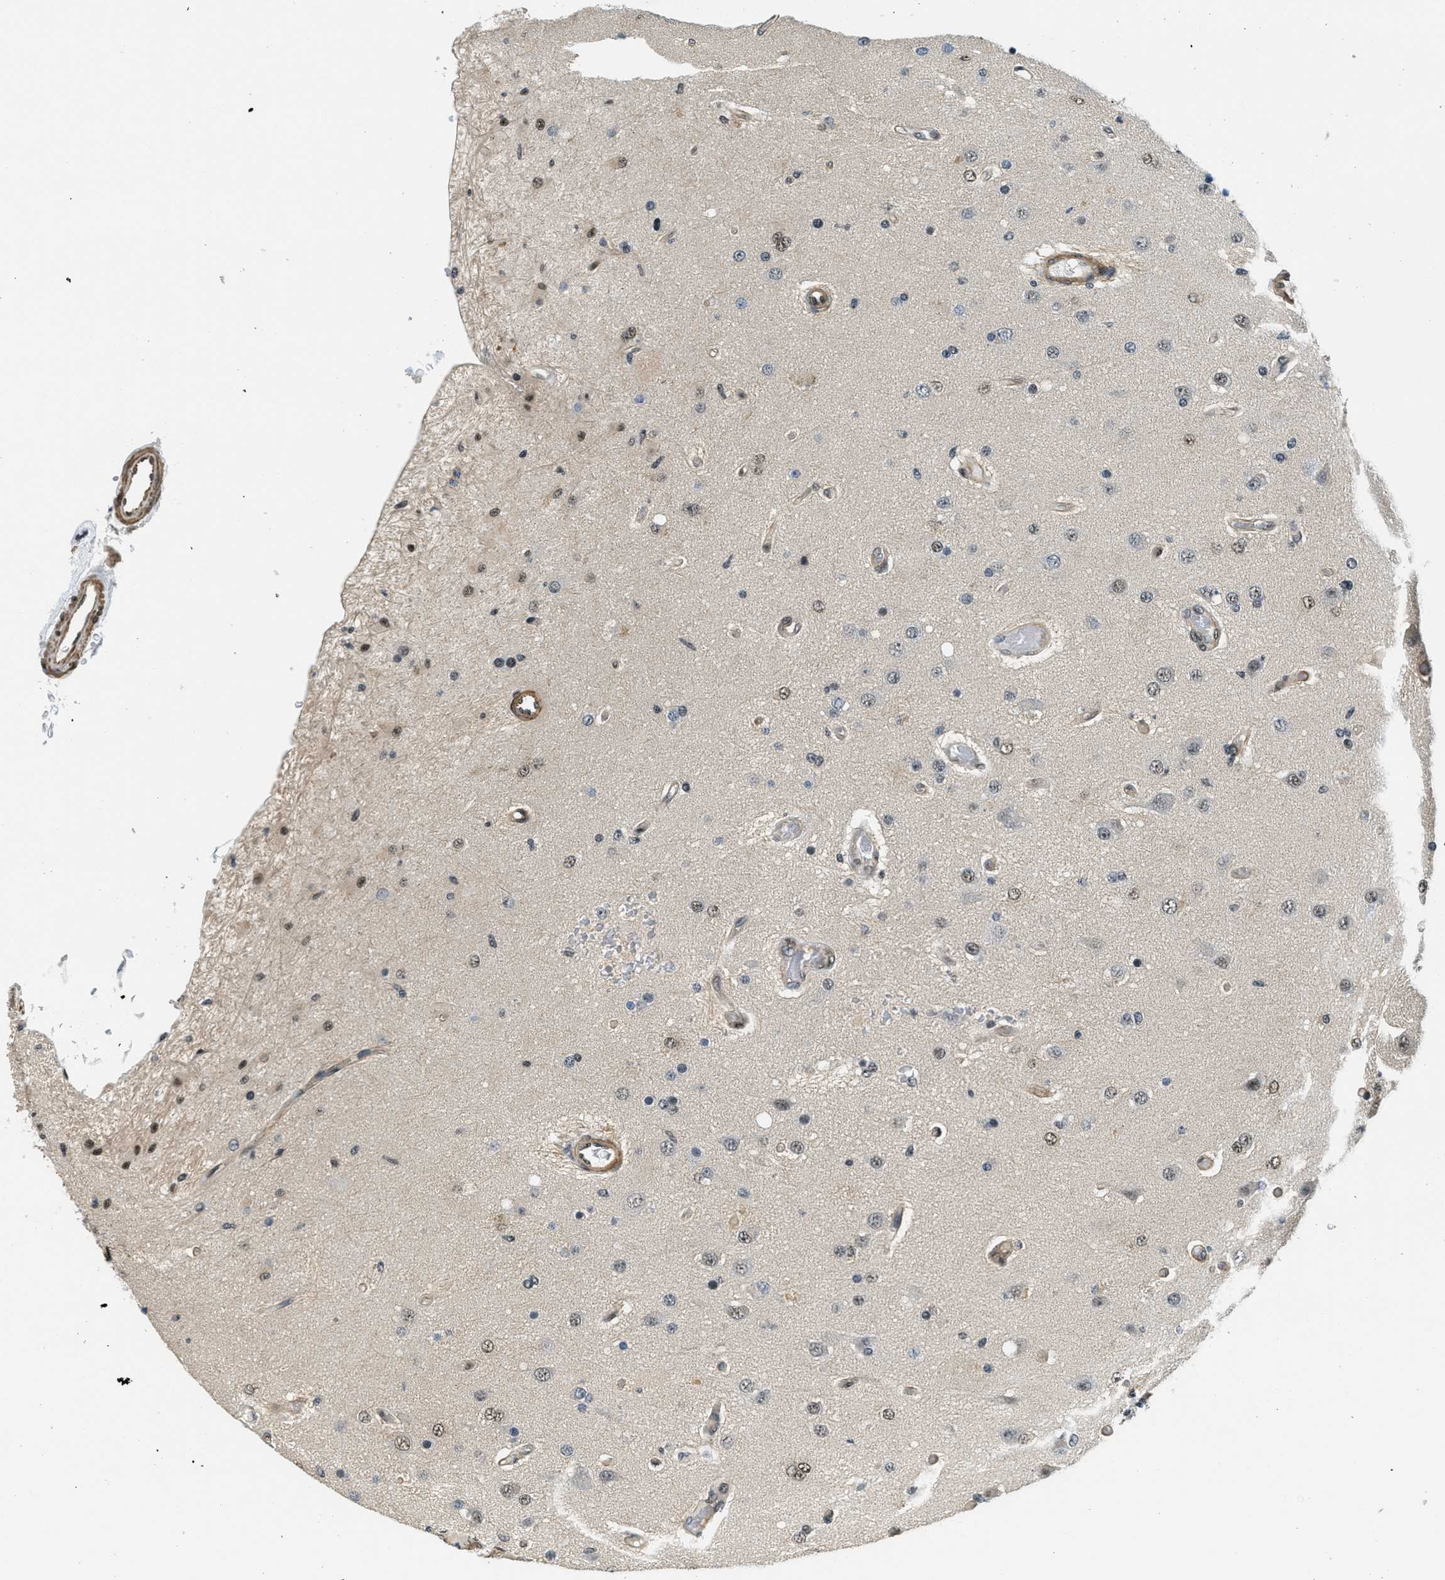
{"staining": {"intensity": "moderate", "quantity": "<25%", "location": "cytoplasmic/membranous"}, "tissue": "glioma", "cell_type": "Tumor cells", "image_type": "cancer", "snomed": [{"axis": "morphology", "description": "Normal tissue, NOS"}, {"axis": "morphology", "description": "Glioma, malignant, High grade"}, {"axis": "topography", "description": "Cerebral cortex"}], "caption": "Glioma was stained to show a protein in brown. There is low levels of moderate cytoplasmic/membranous positivity in about <25% of tumor cells.", "gene": "CFAP36", "patient": {"sex": "male", "age": 77}}